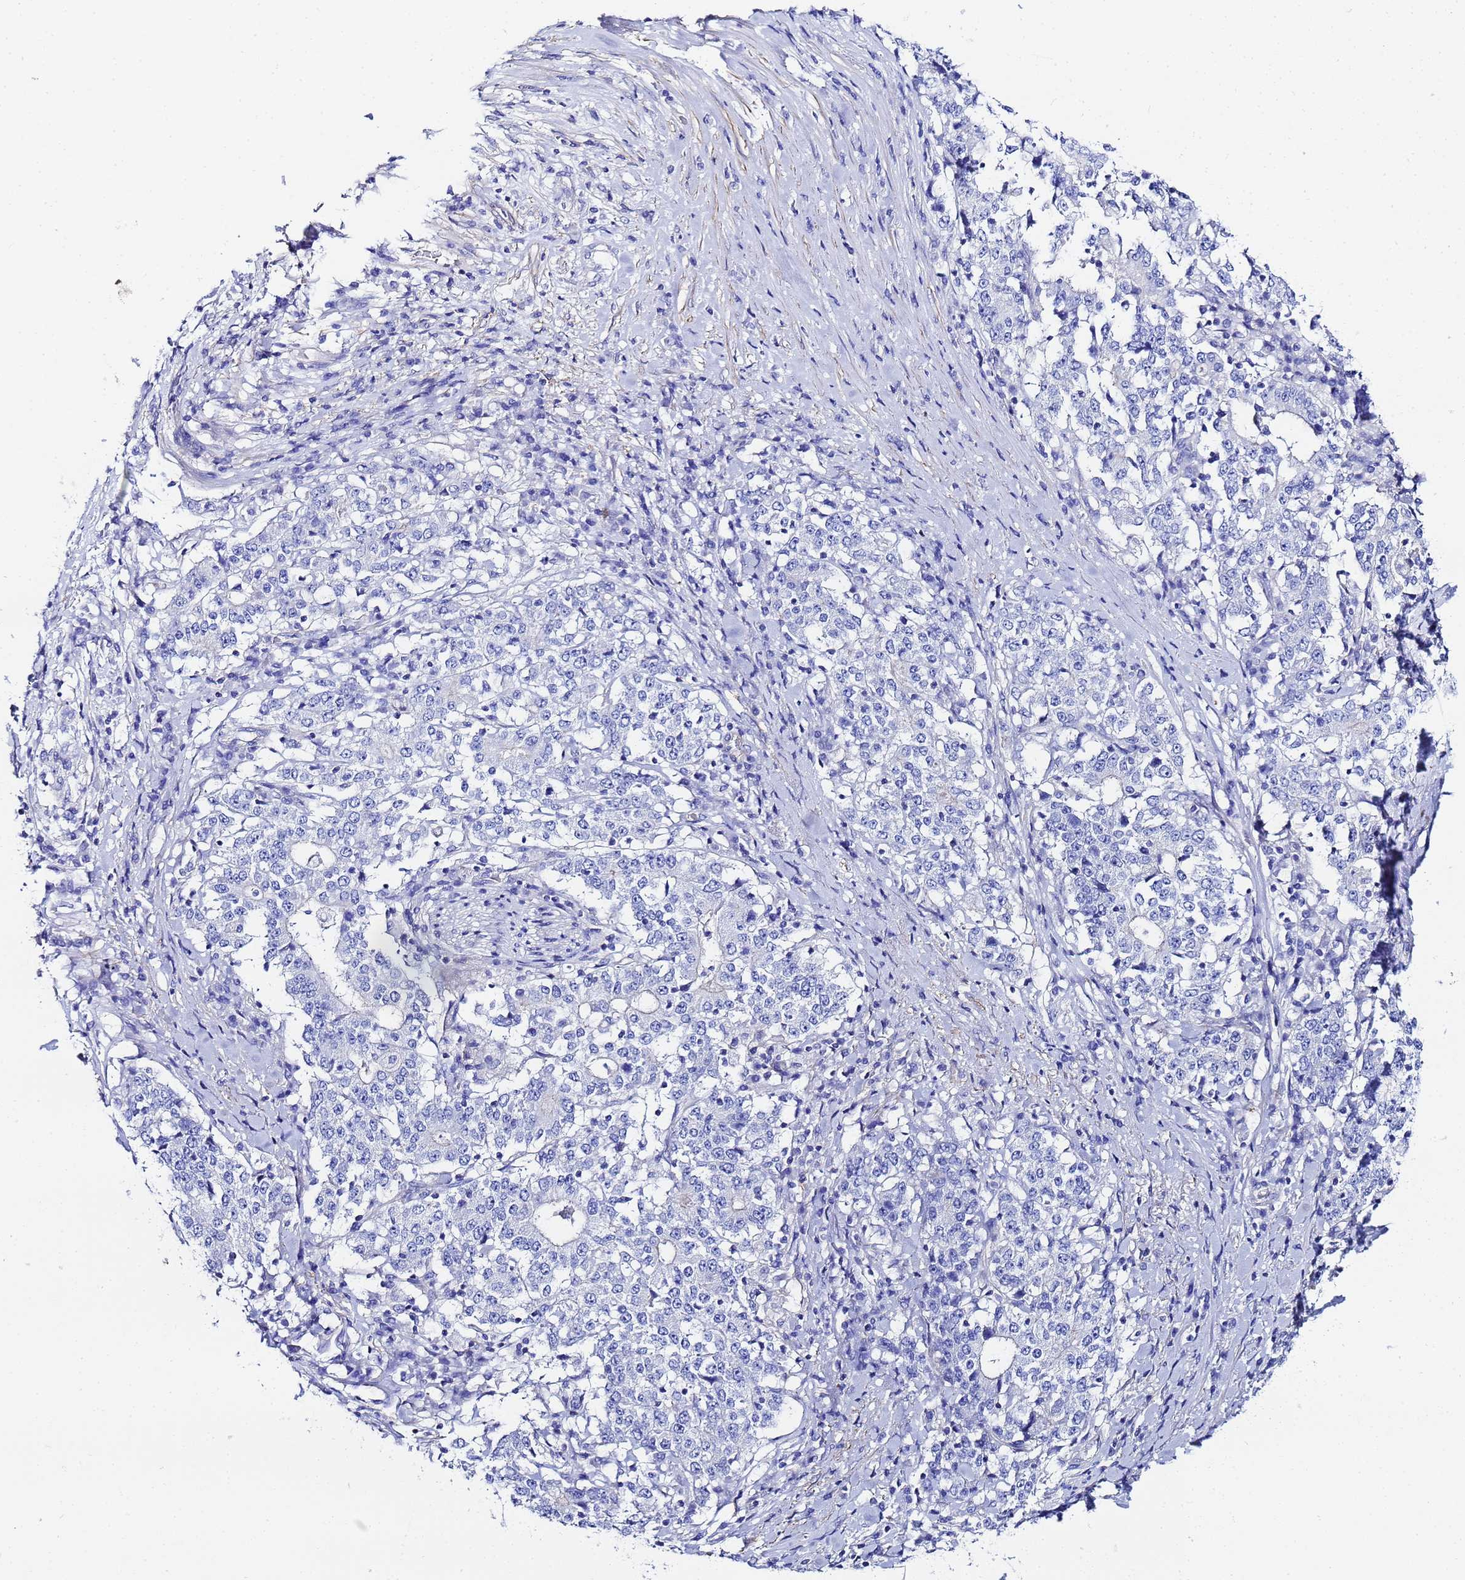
{"staining": {"intensity": "negative", "quantity": "none", "location": "none"}, "tissue": "stomach cancer", "cell_type": "Tumor cells", "image_type": "cancer", "snomed": [{"axis": "morphology", "description": "Adenocarcinoma, NOS"}, {"axis": "topography", "description": "Stomach"}], "caption": "Histopathology image shows no significant protein expression in tumor cells of adenocarcinoma (stomach).", "gene": "RAB39B", "patient": {"sex": "male", "age": 59}}